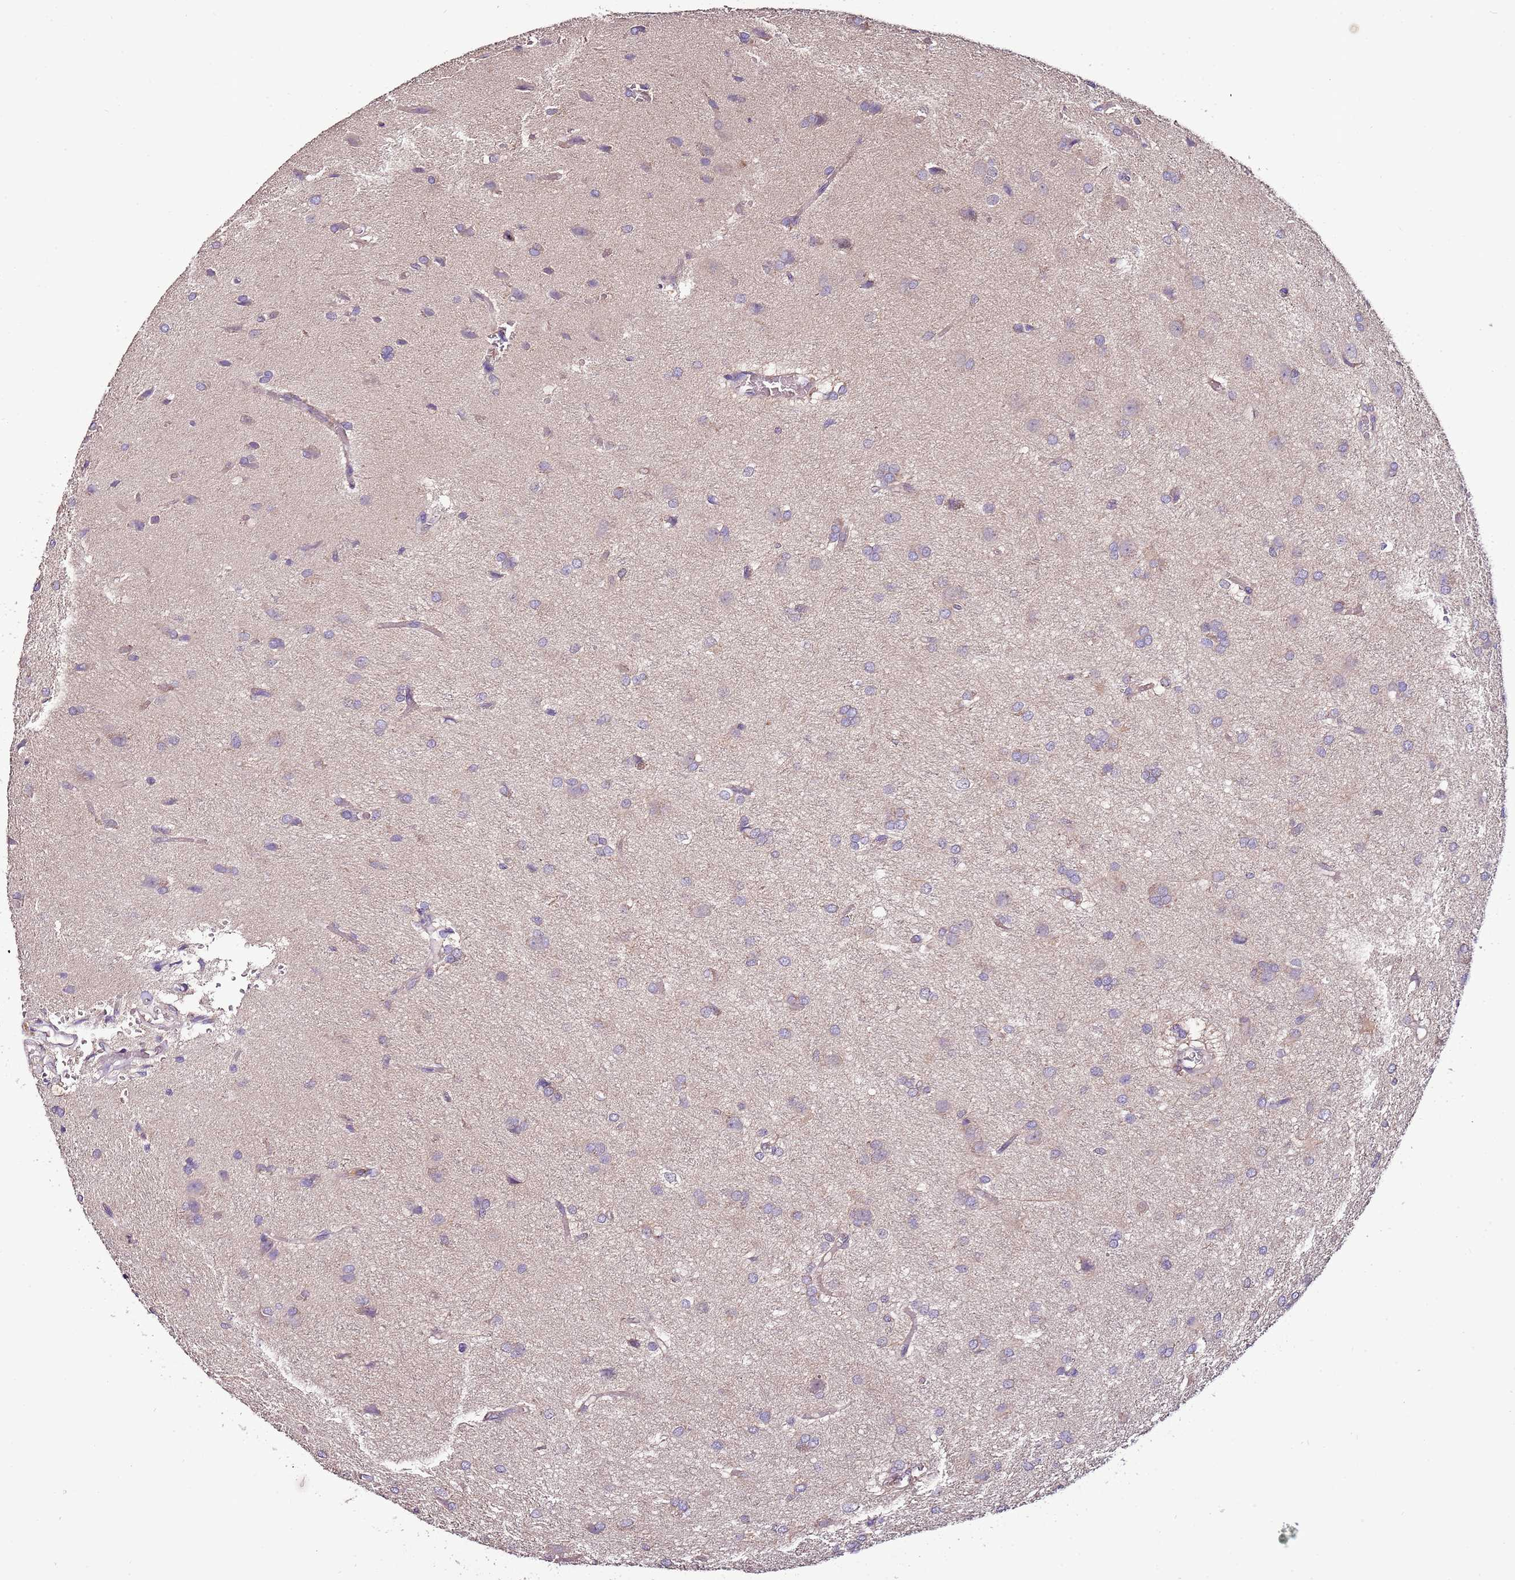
{"staining": {"intensity": "negative", "quantity": "none", "location": "none"}, "tissue": "glioma", "cell_type": "Tumor cells", "image_type": "cancer", "snomed": [{"axis": "morphology", "description": "Glioma, malignant, High grade"}, {"axis": "topography", "description": "Brain"}], "caption": "Tumor cells show no significant staining in high-grade glioma (malignant).", "gene": "IGIP", "patient": {"sex": "female", "age": 50}}